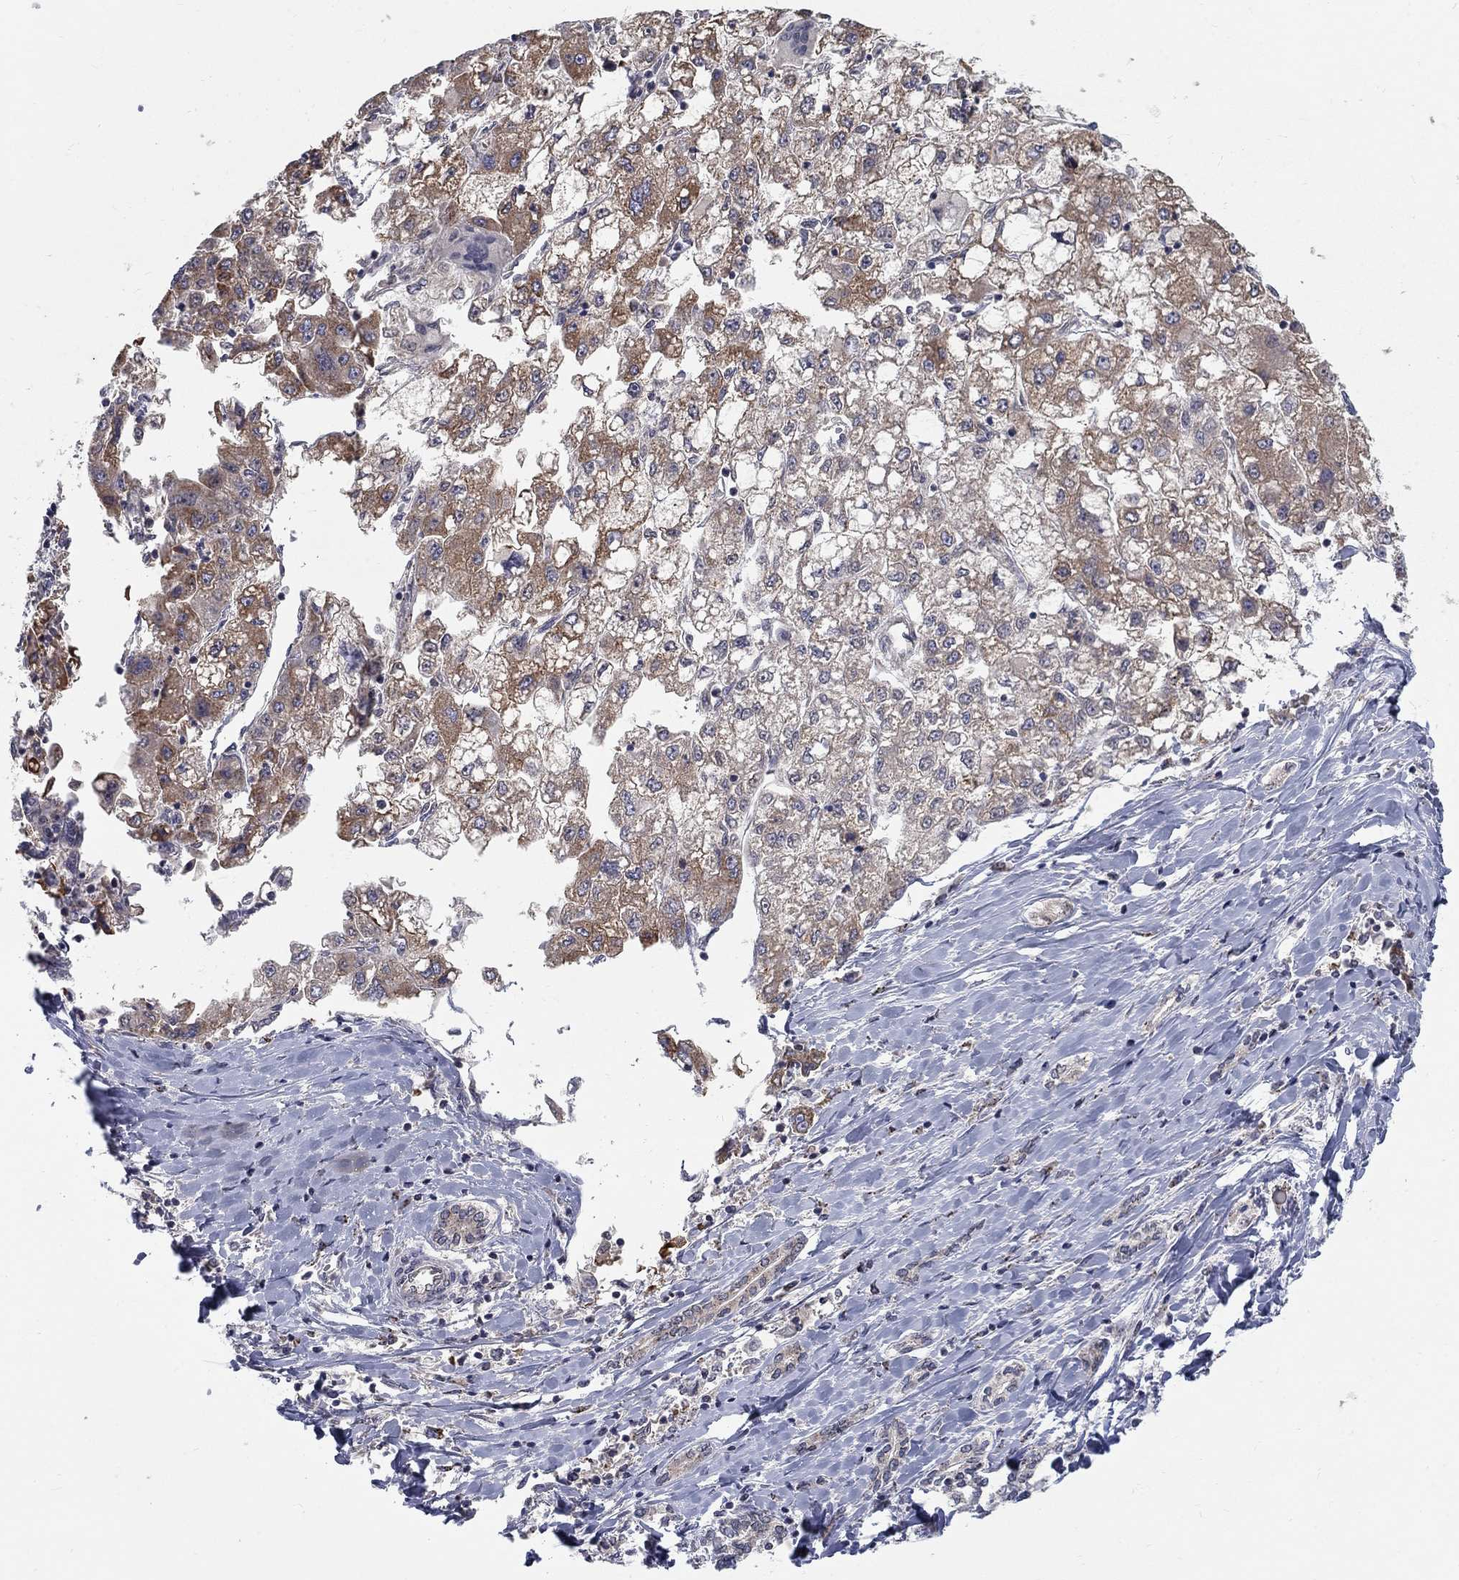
{"staining": {"intensity": "moderate", "quantity": "25%-75%", "location": "cytoplasmic/membranous"}, "tissue": "liver cancer", "cell_type": "Tumor cells", "image_type": "cancer", "snomed": [{"axis": "morphology", "description": "Carcinoma, Hepatocellular, NOS"}, {"axis": "topography", "description": "Liver"}], "caption": "Immunohistochemistry (IHC) of liver hepatocellular carcinoma exhibits medium levels of moderate cytoplasmic/membranous expression in about 25%-75% of tumor cells. Ihc stains the protein of interest in brown and the nuclei are stained blue.", "gene": "PANK3", "patient": {"sex": "male", "age": 40}}